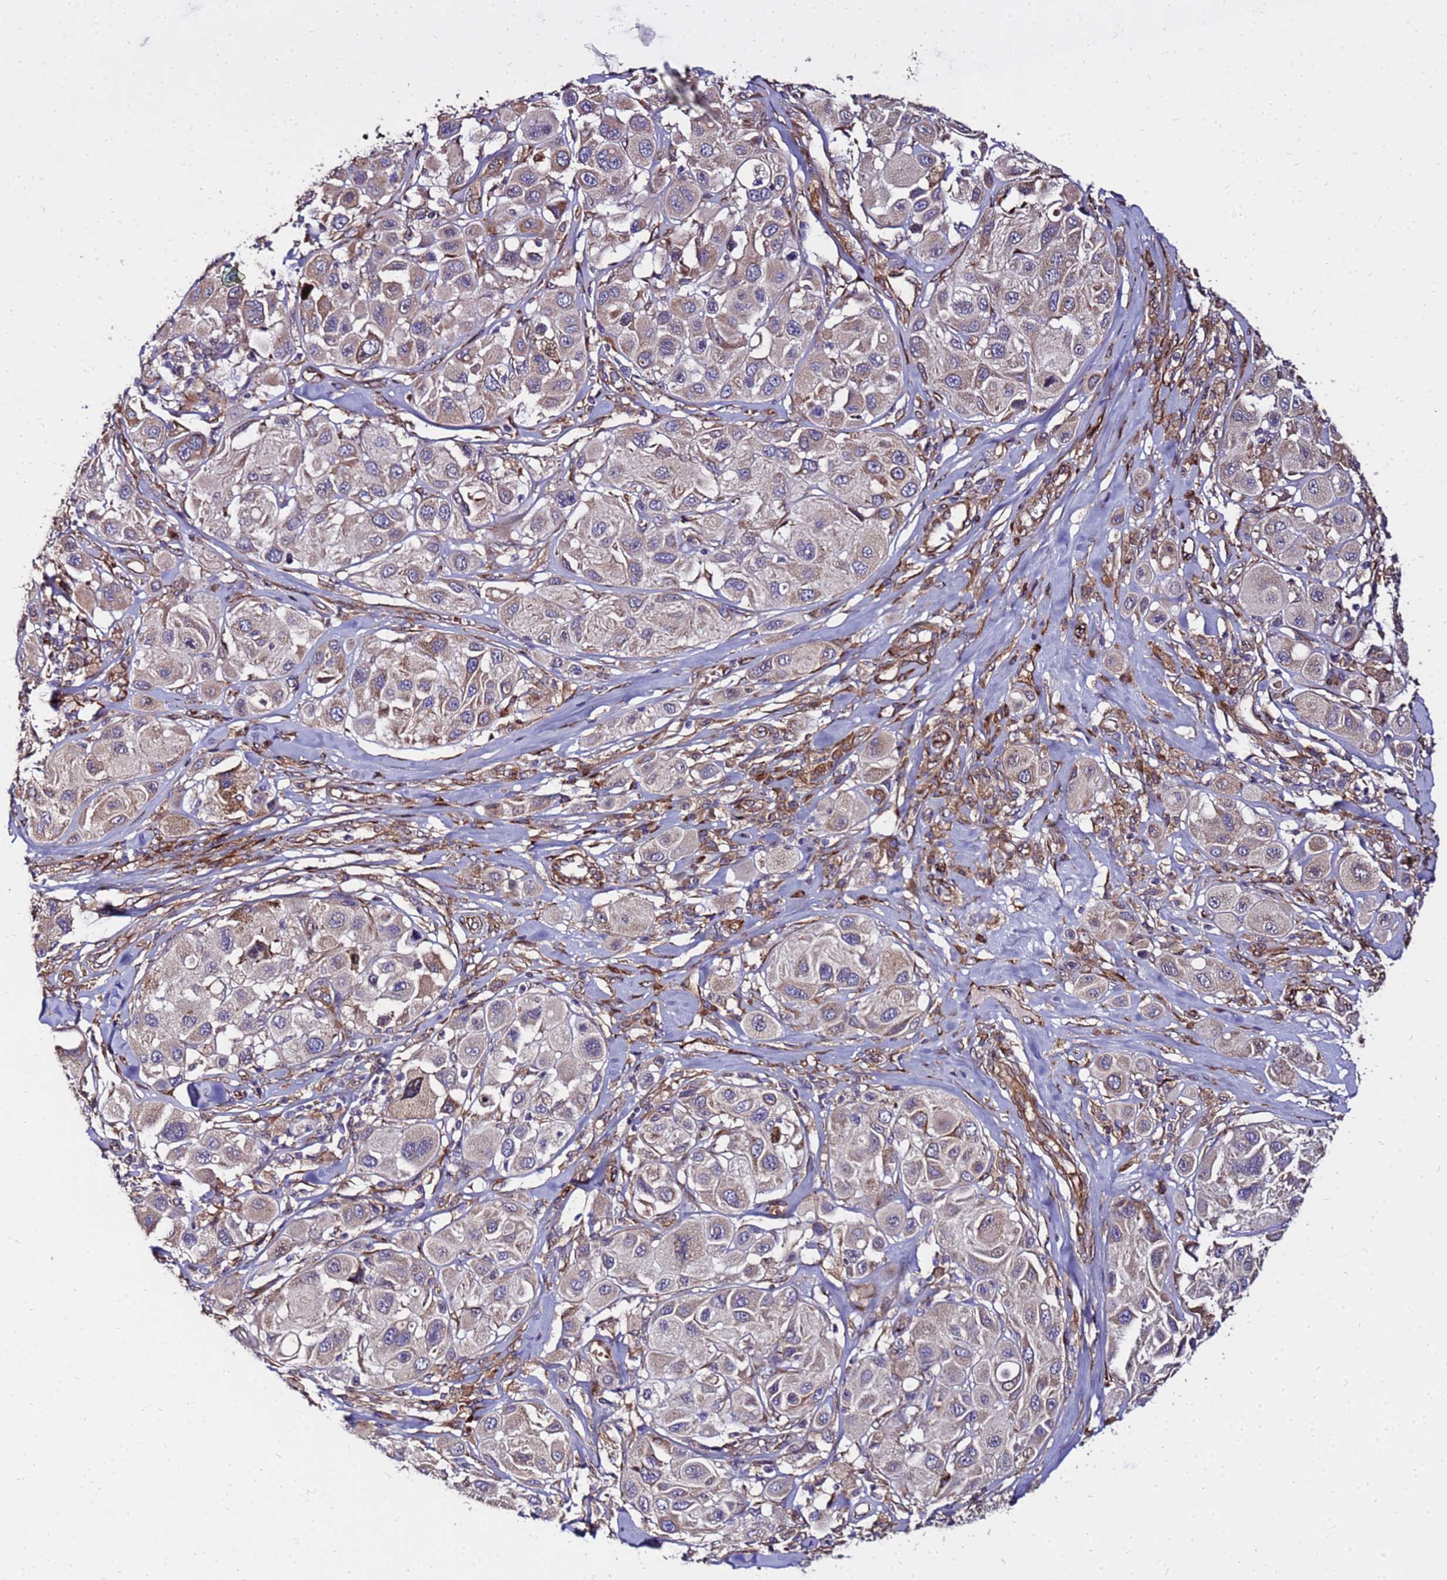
{"staining": {"intensity": "weak", "quantity": "25%-75%", "location": "cytoplasmic/membranous"}, "tissue": "melanoma", "cell_type": "Tumor cells", "image_type": "cancer", "snomed": [{"axis": "morphology", "description": "Malignant melanoma, Metastatic site"}, {"axis": "topography", "description": "Skin"}], "caption": "A high-resolution histopathology image shows immunohistochemistry staining of melanoma, which reveals weak cytoplasmic/membranous positivity in about 25%-75% of tumor cells.", "gene": "WWC2", "patient": {"sex": "male", "age": 41}}